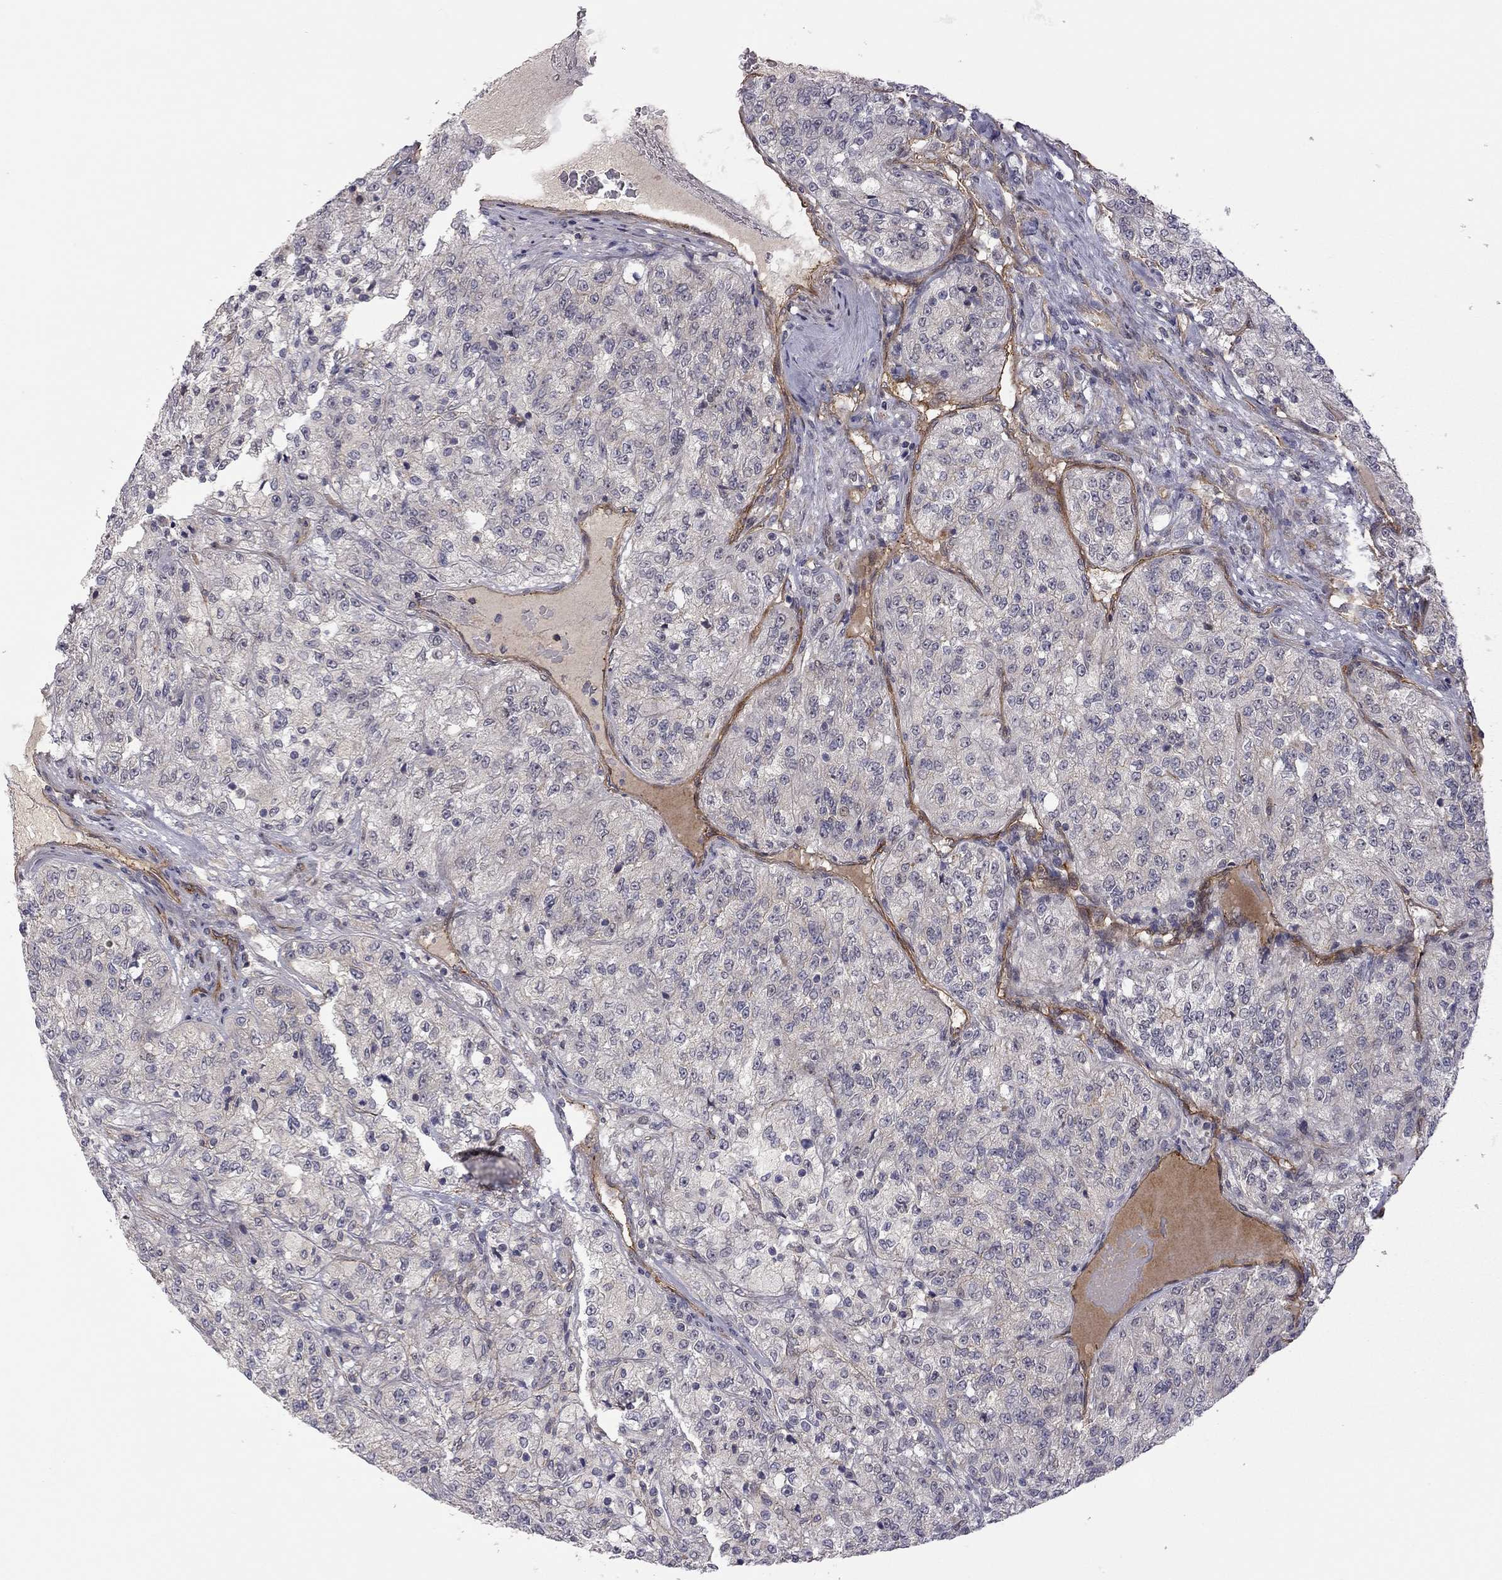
{"staining": {"intensity": "negative", "quantity": "none", "location": "none"}, "tissue": "renal cancer", "cell_type": "Tumor cells", "image_type": "cancer", "snomed": [{"axis": "morphology", "description": "Adenocarcinoma, NOS"}, {"axis": "topography", "description": "Kidney"}], "caption": "Tumor cells are negative for protein expression in human renal adenocarcinoma.", "gene": "EXOC3L2", "patient": {"sex": "female", "age": 63}}